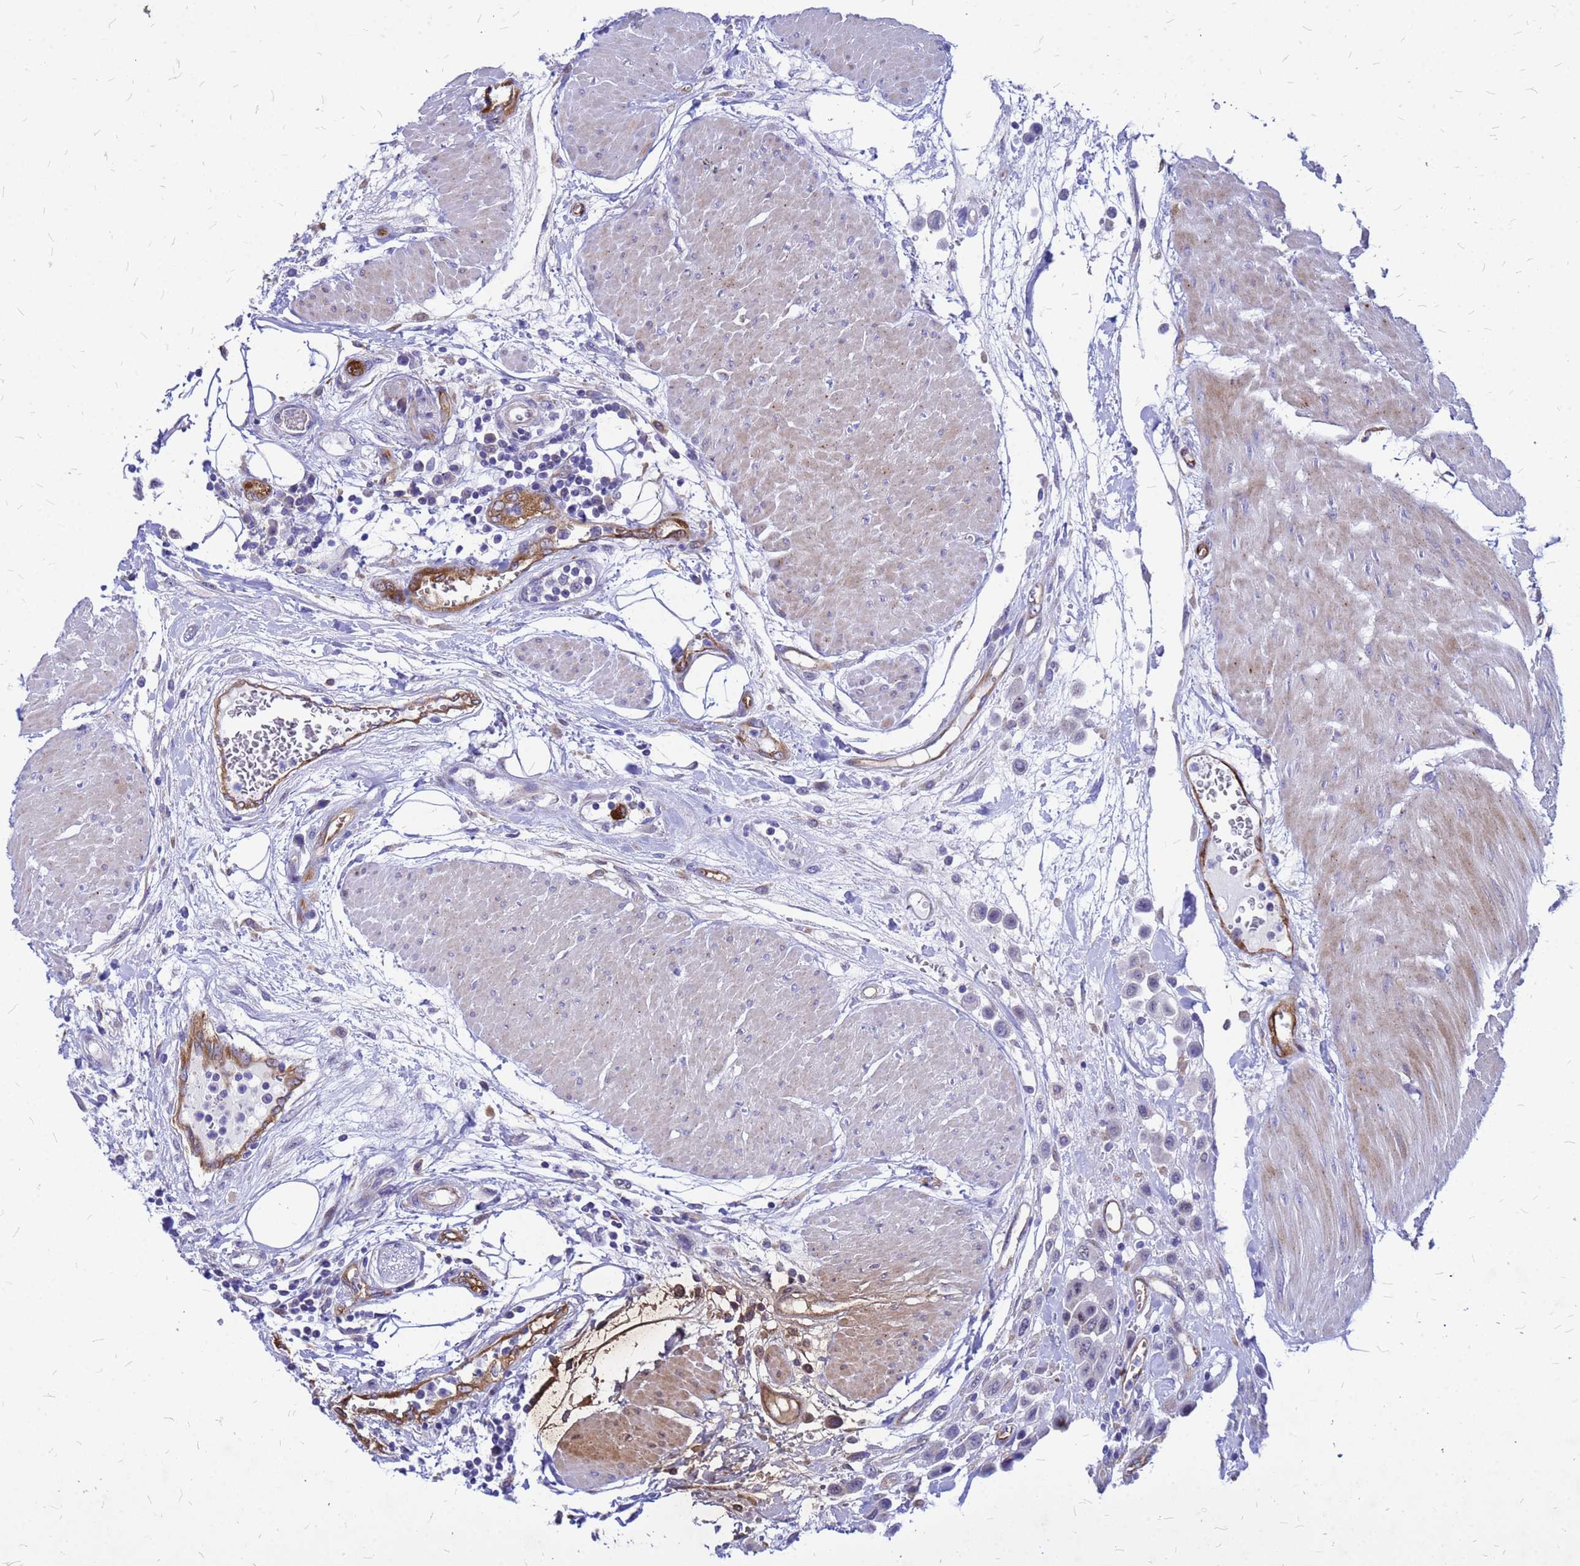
{"staining": {"intensity": "negative", "quantity": "none", "location": "none"}, "tissue": "urothelial cancer", "cell_type": "Tumor cells", "image_type": "cancer", "snomed": [{"axis": "morphology", "description": "Urothelial carcinoma, High grade"}, {"axis": "topography", "description": "Urinary bladder"}], "caption": "High power microscopy photomicrograph of an IHC image of high-grade urothelial carcinoma, revealing no significant staining in tumor cells.", "gene": "NOSTRIN", "patient": {"sex": "male", "age": 50}}